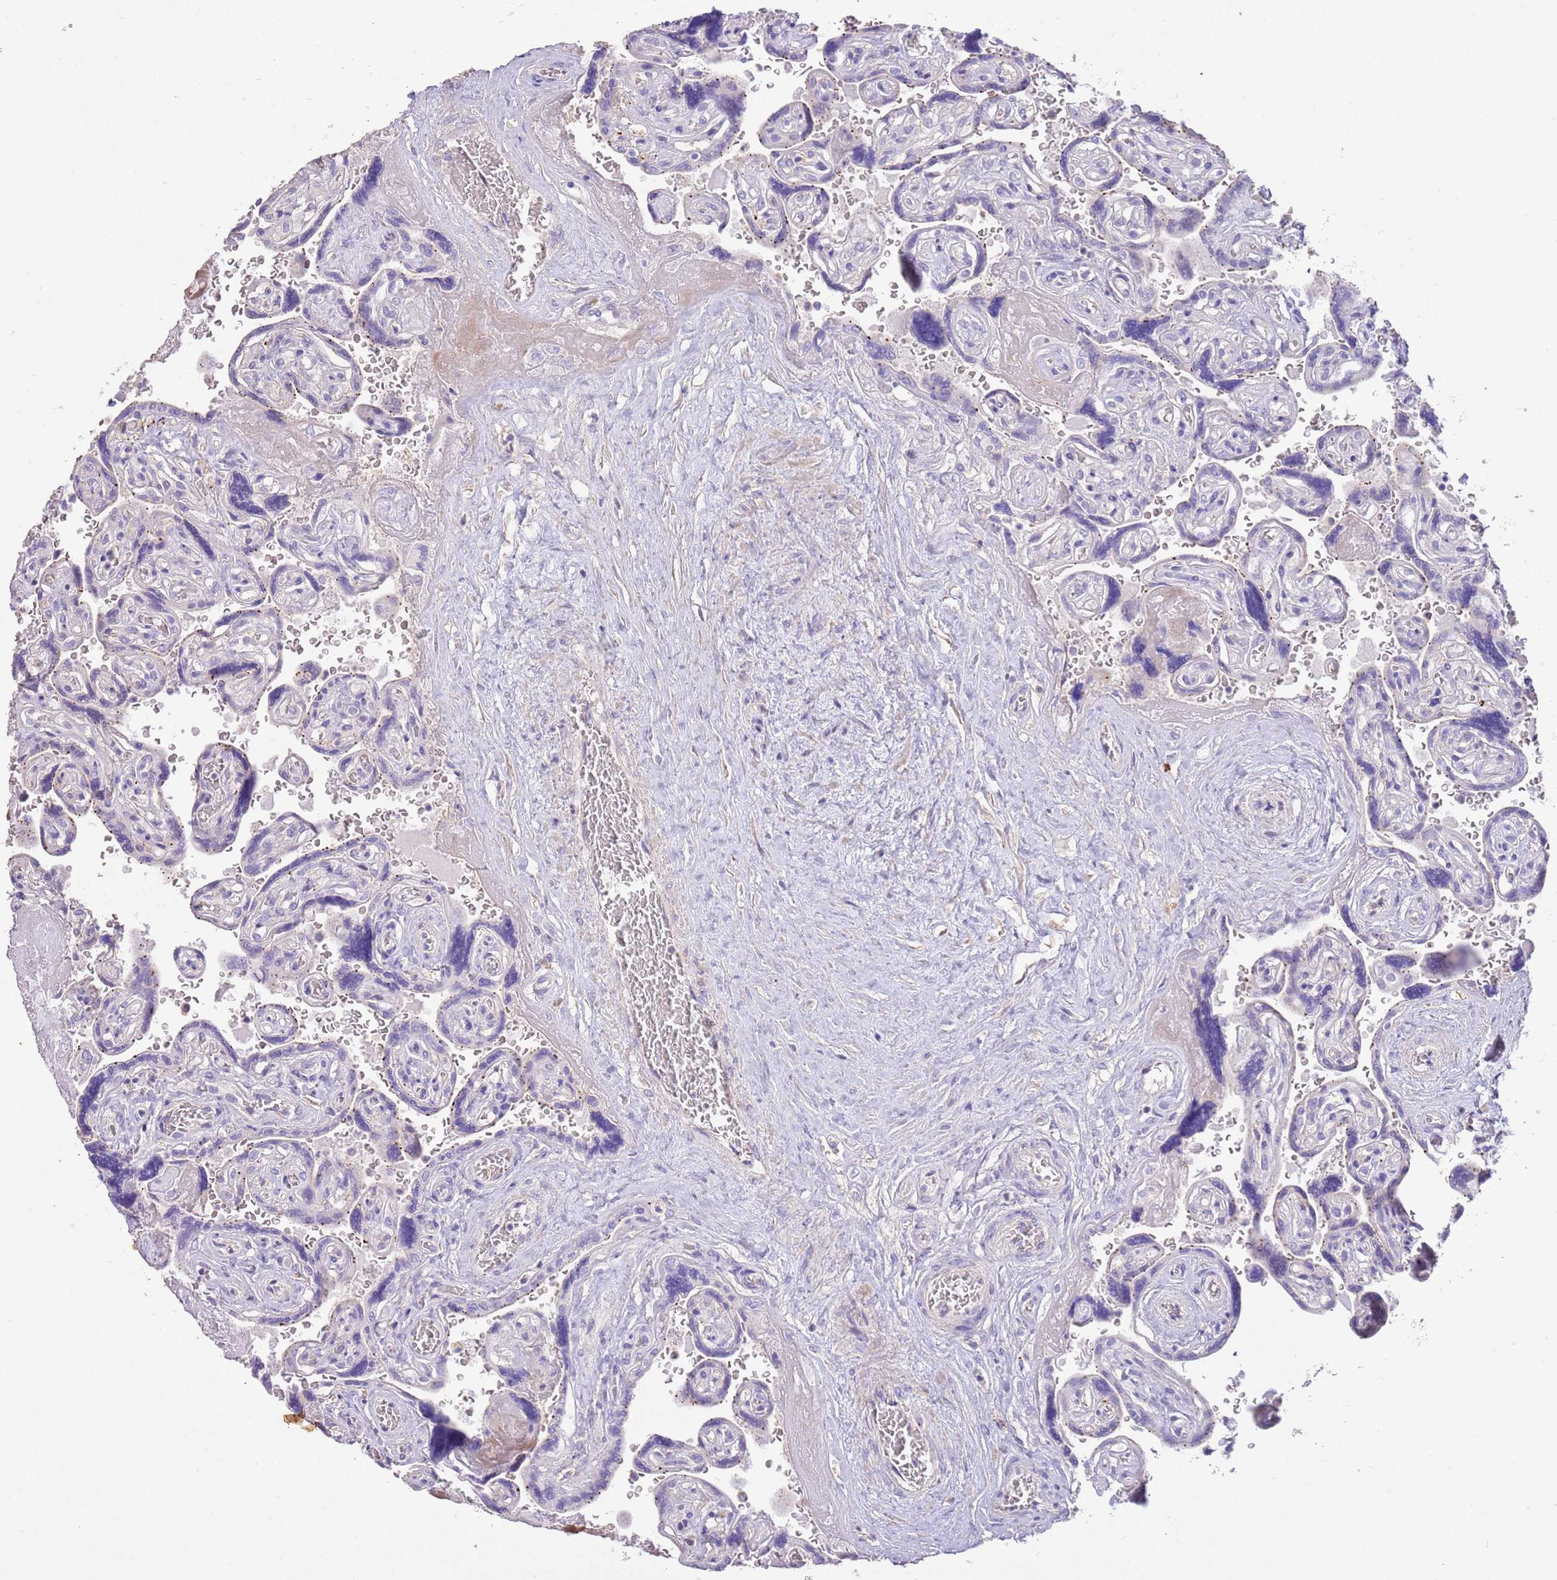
{"staining": {"intensity": "negative", "quantity": "none", "location": "none"}, "tissue": "placenta", "cell_type": "Decidual cells", "image_type": "normal", "snomed": [{"axis": "morphology", "description": "Normal tissue, NOS"}, {"axis": "topography", "description": "Placenta"}], "caption": "DAB immunohistochemical staining of unremarkable human placenta exhibits no significant staining in decidual cells.", "gene": "SFTPA1", "patient": {"sex": "female", "age": 32}}